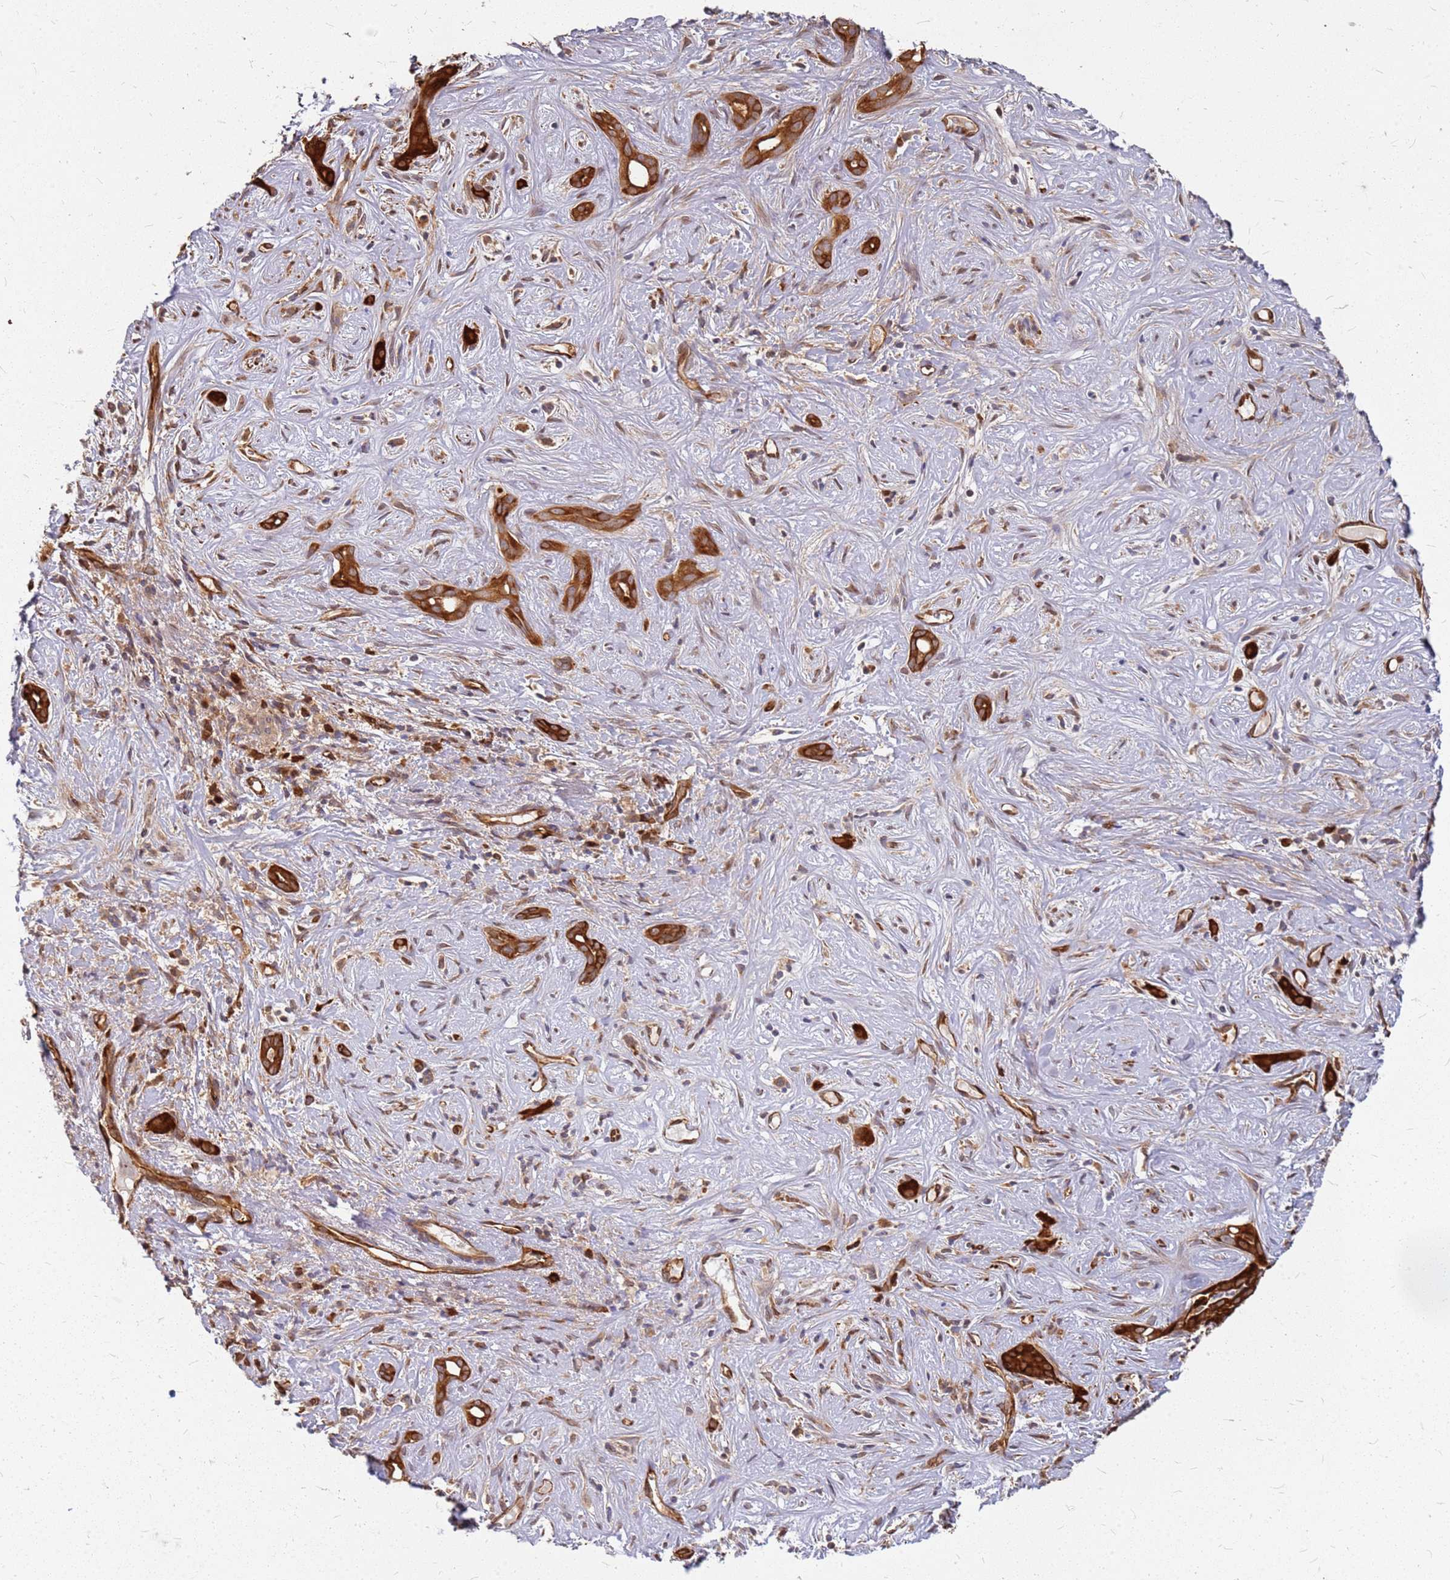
{"staining": {"intensity": "strong", "quantity": ">75%", "location": "cytoplasmic/membranous"}, "tissue": "liver cancer", "cell_type": "Tumor cells", "image_type": "cancer", "snomed": [{"axis": "morphology", "description": "Cholangiocarcinoma"}, {"axis": "topography", "description": "Liver"}], "caption": "A histopathology image showing strong cytoplasmic/membranous expression in about >75% of tumor cells in liver cancer (cholangiocarcinoma), as visualized by brown immunohistochemical staining.", "gene": "HDX", "patient": {"sex": "male", "age": 67}}